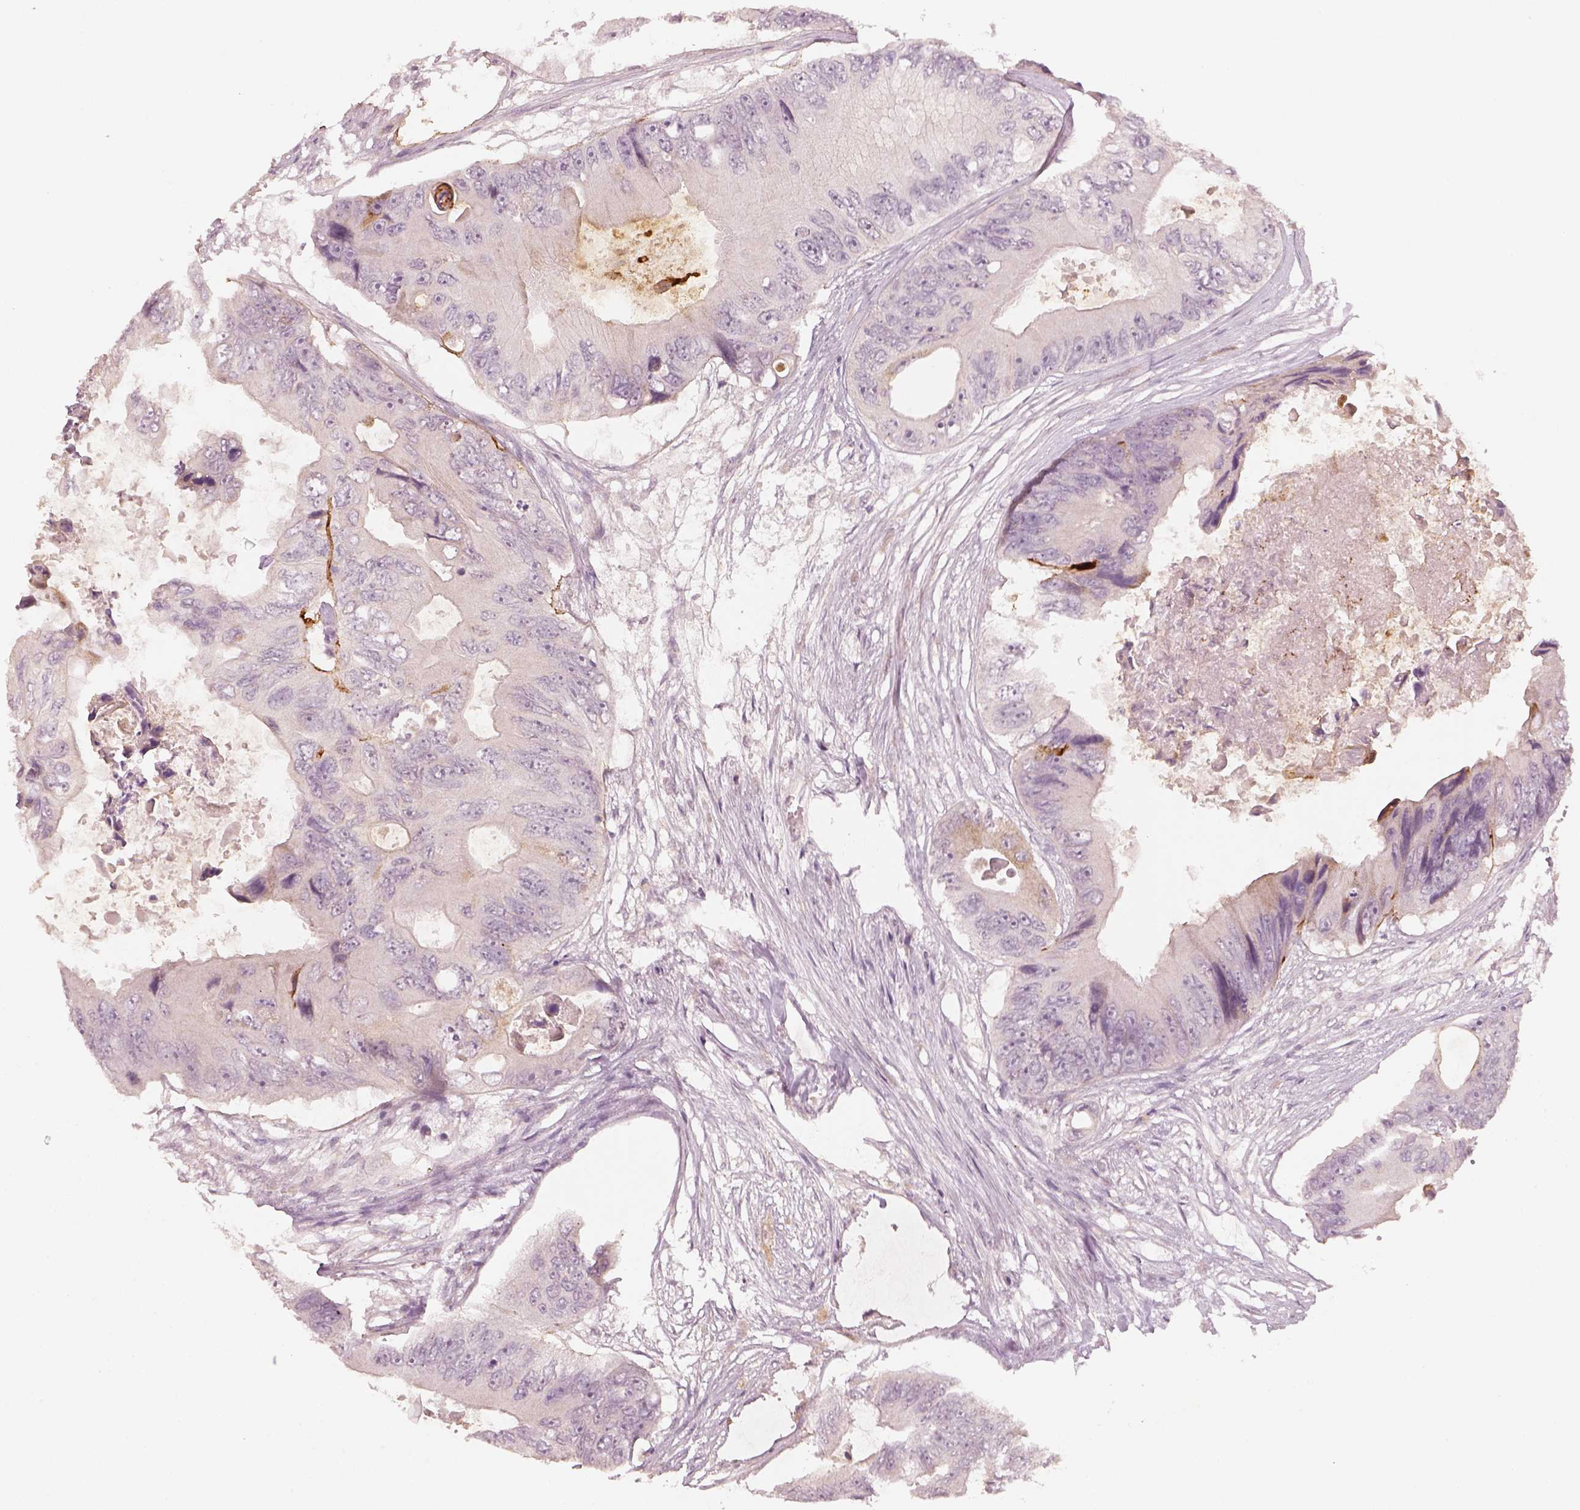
{"staining": {"intensity": "weak", "quantity": "<25%", "location": "cytoplasmic/membranous"}, "tissue": "colorectal cancer", "cell_type": "Tumor cells", "image_type": "cancer", "snomed": [{"axis": "morphology", "description": "Adenocarcinoma, NOS"}, {"axis": "topography", "description": "Rectum"}], "caption": "IHC of adenocarcinoma (colorectal) reveals no staining in tumor cells.", "gene": "LAMC2", "patient": {"sex": "male", "age": 63}}